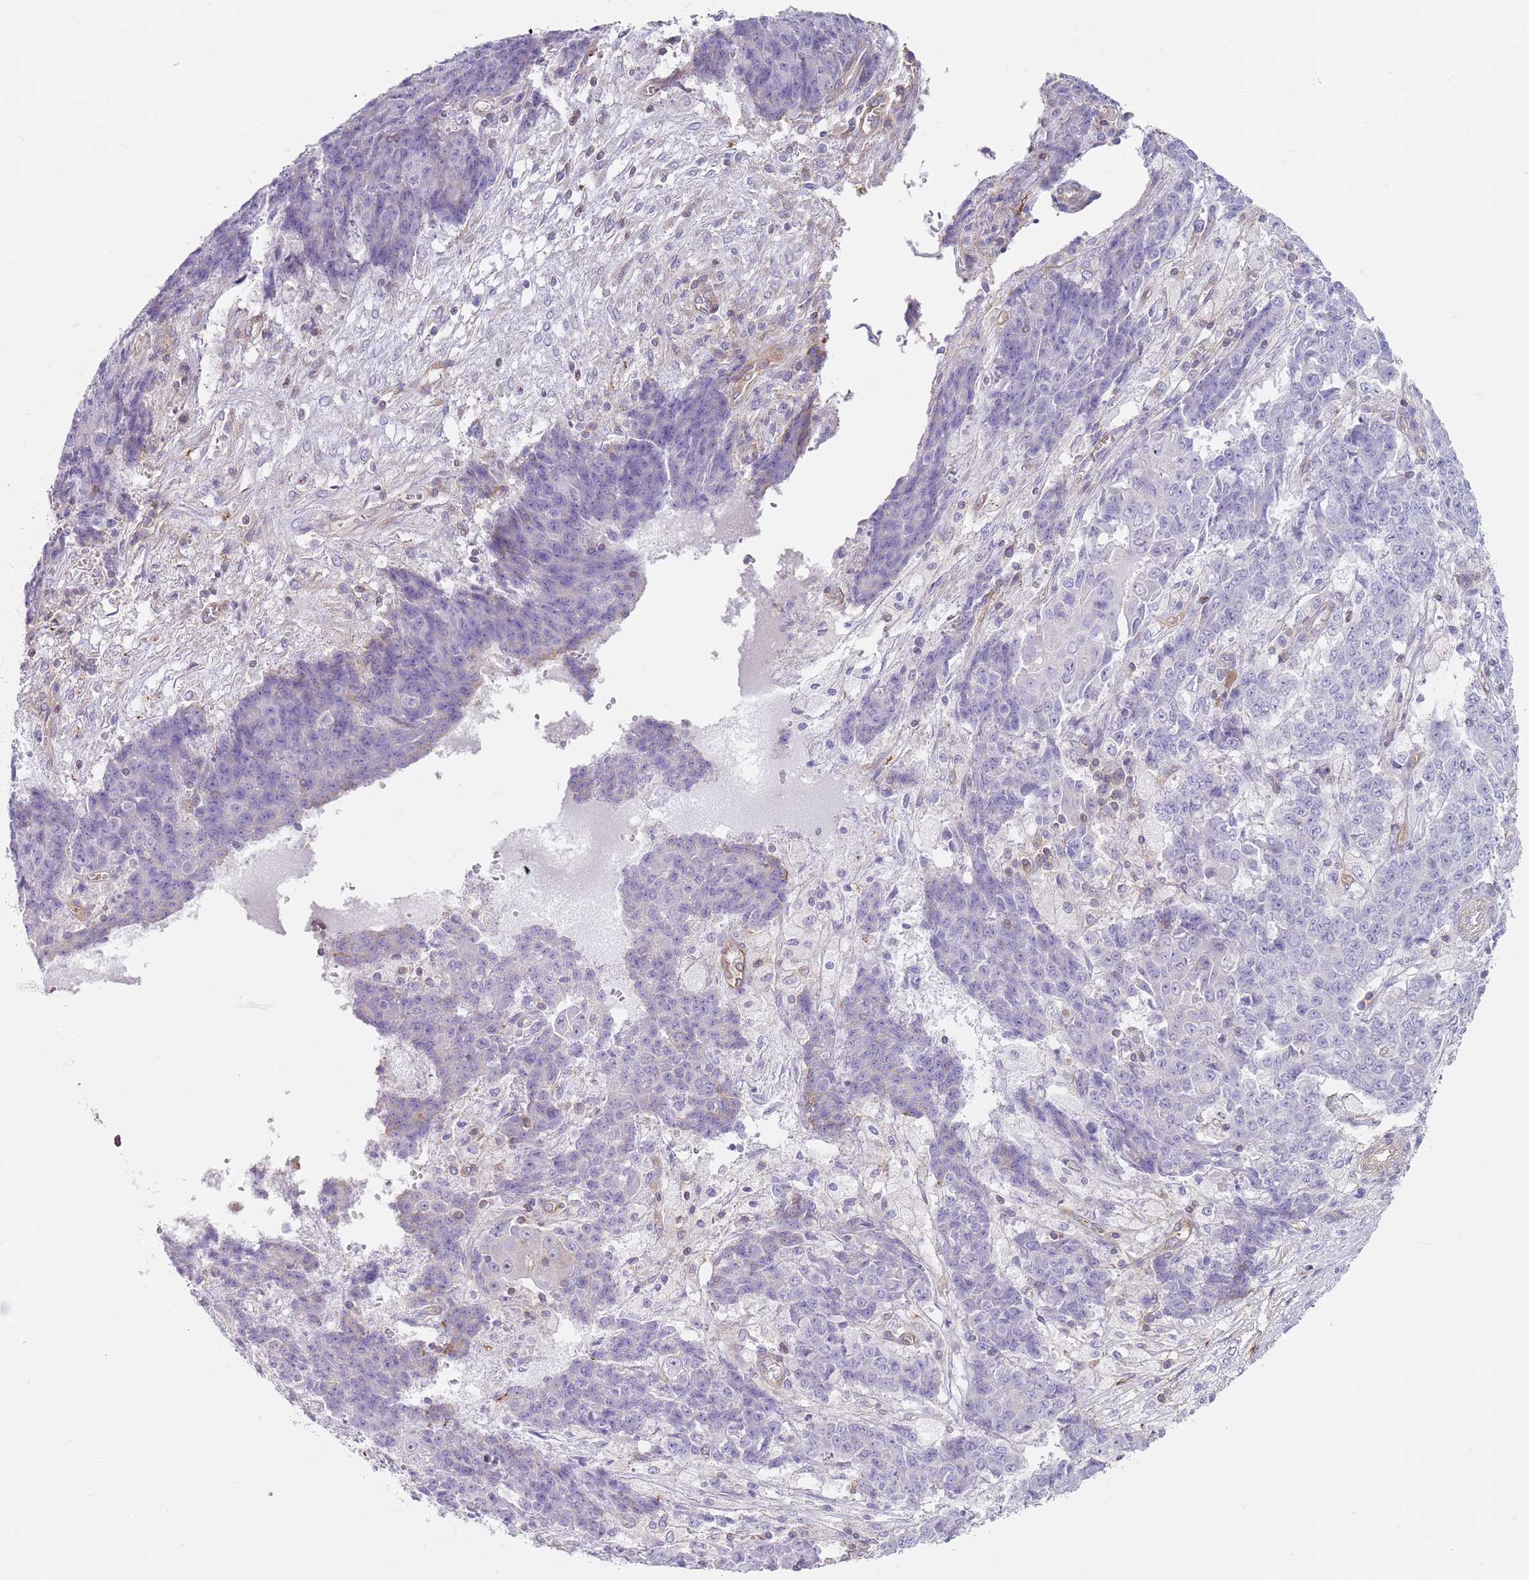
{"staining": {"intensity": "negative", "quantity": "none", "location": "none"}, "tissue": "ovarian cancer", "cell_type": "Tumor cells", "image_type": "cancer", "snomed": [{"axis": "morphology", "description": "Carcinoma, endometroid"}, {"axis": "topography", "description": "Ovary"}], "caption": "The image reveals no staining of tumor cells in ovarian cancer (endometroid carcinoma).", "gene": "GNAI3", "patient": {"sex": "female", "age": 42}}